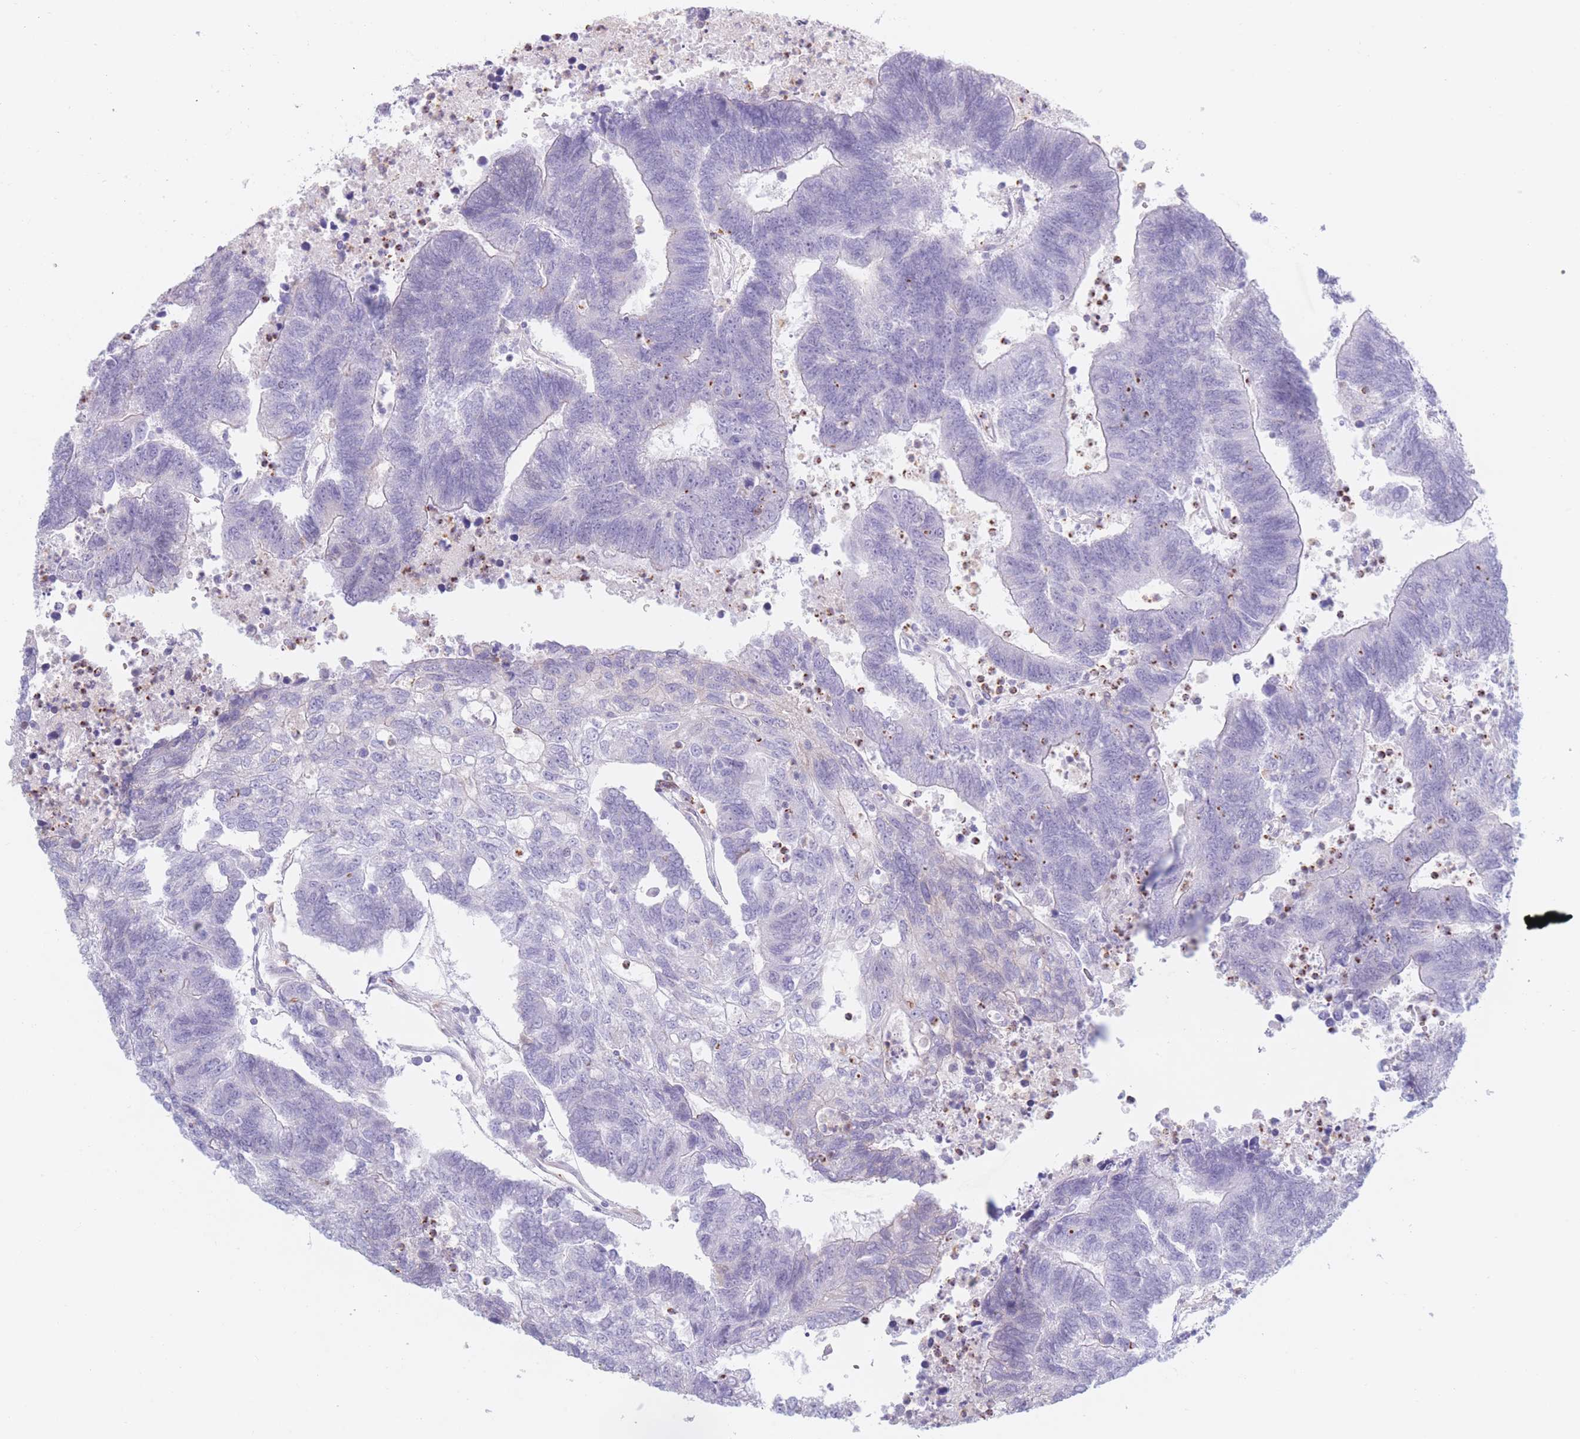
{"staining": {"intensity": "negative", "quantity": "none", "location": "none"}, "tissue": "colorectal cancer", "cell_type": "Tumor cells", "image_type": "cancer", "snomed": [{"axis": "morphology", "description": "Adenocarcinoma, NOS"}, {"axis": "topography", "description": "Colon"}], "caption": "Histopathology image shows no protein expression in tumor cells of adenocarcinoma (colorectal) tissue. (Brightfield microscopy of DAB (3,3'-diaminobenzidine) IHC at high magnification).", "gene": "PODXL", "patient": {"sex": "female", "age": 48}}